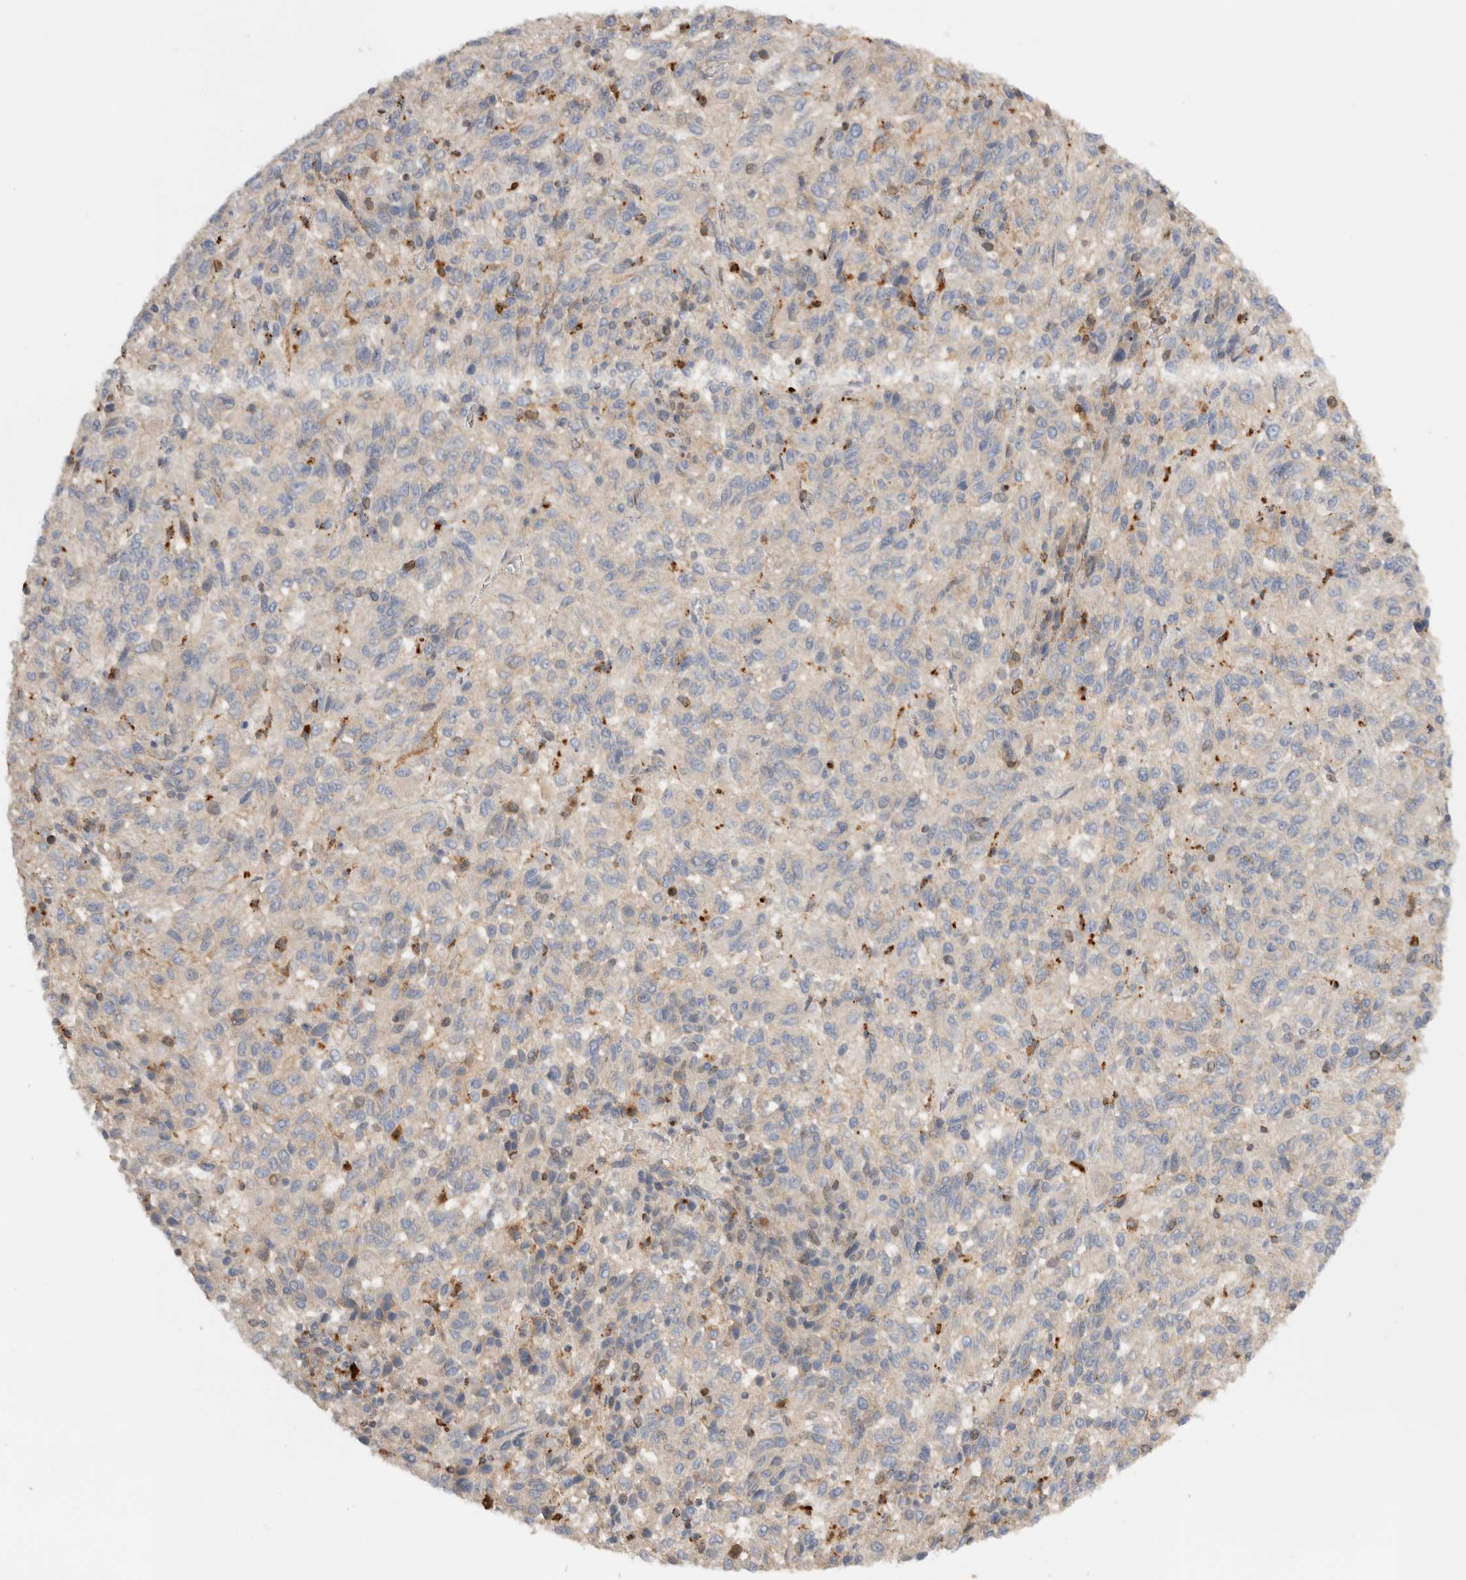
{"staining": {"intensity": "moderate", "quantity": "<25%", "location": "cytoplasmic/membranous"}, "tissue": "melanoma", "cell_type": "Tumor cells", "image_type": "cancer", "snomed": [{"axis": "morphology", "description": "Malignant melanoma, Metastatic site"}, {"axis": "topography", "description": "Lung"}], "caption": "Protein expression by IHC demonstrates moderate cytoplasmic/membranous positivity in approximately <25% of tumor cells in malignant melanoma (metastatic site).", "gene": "GNS", "patient": {"sex": "male", "age": 64}}